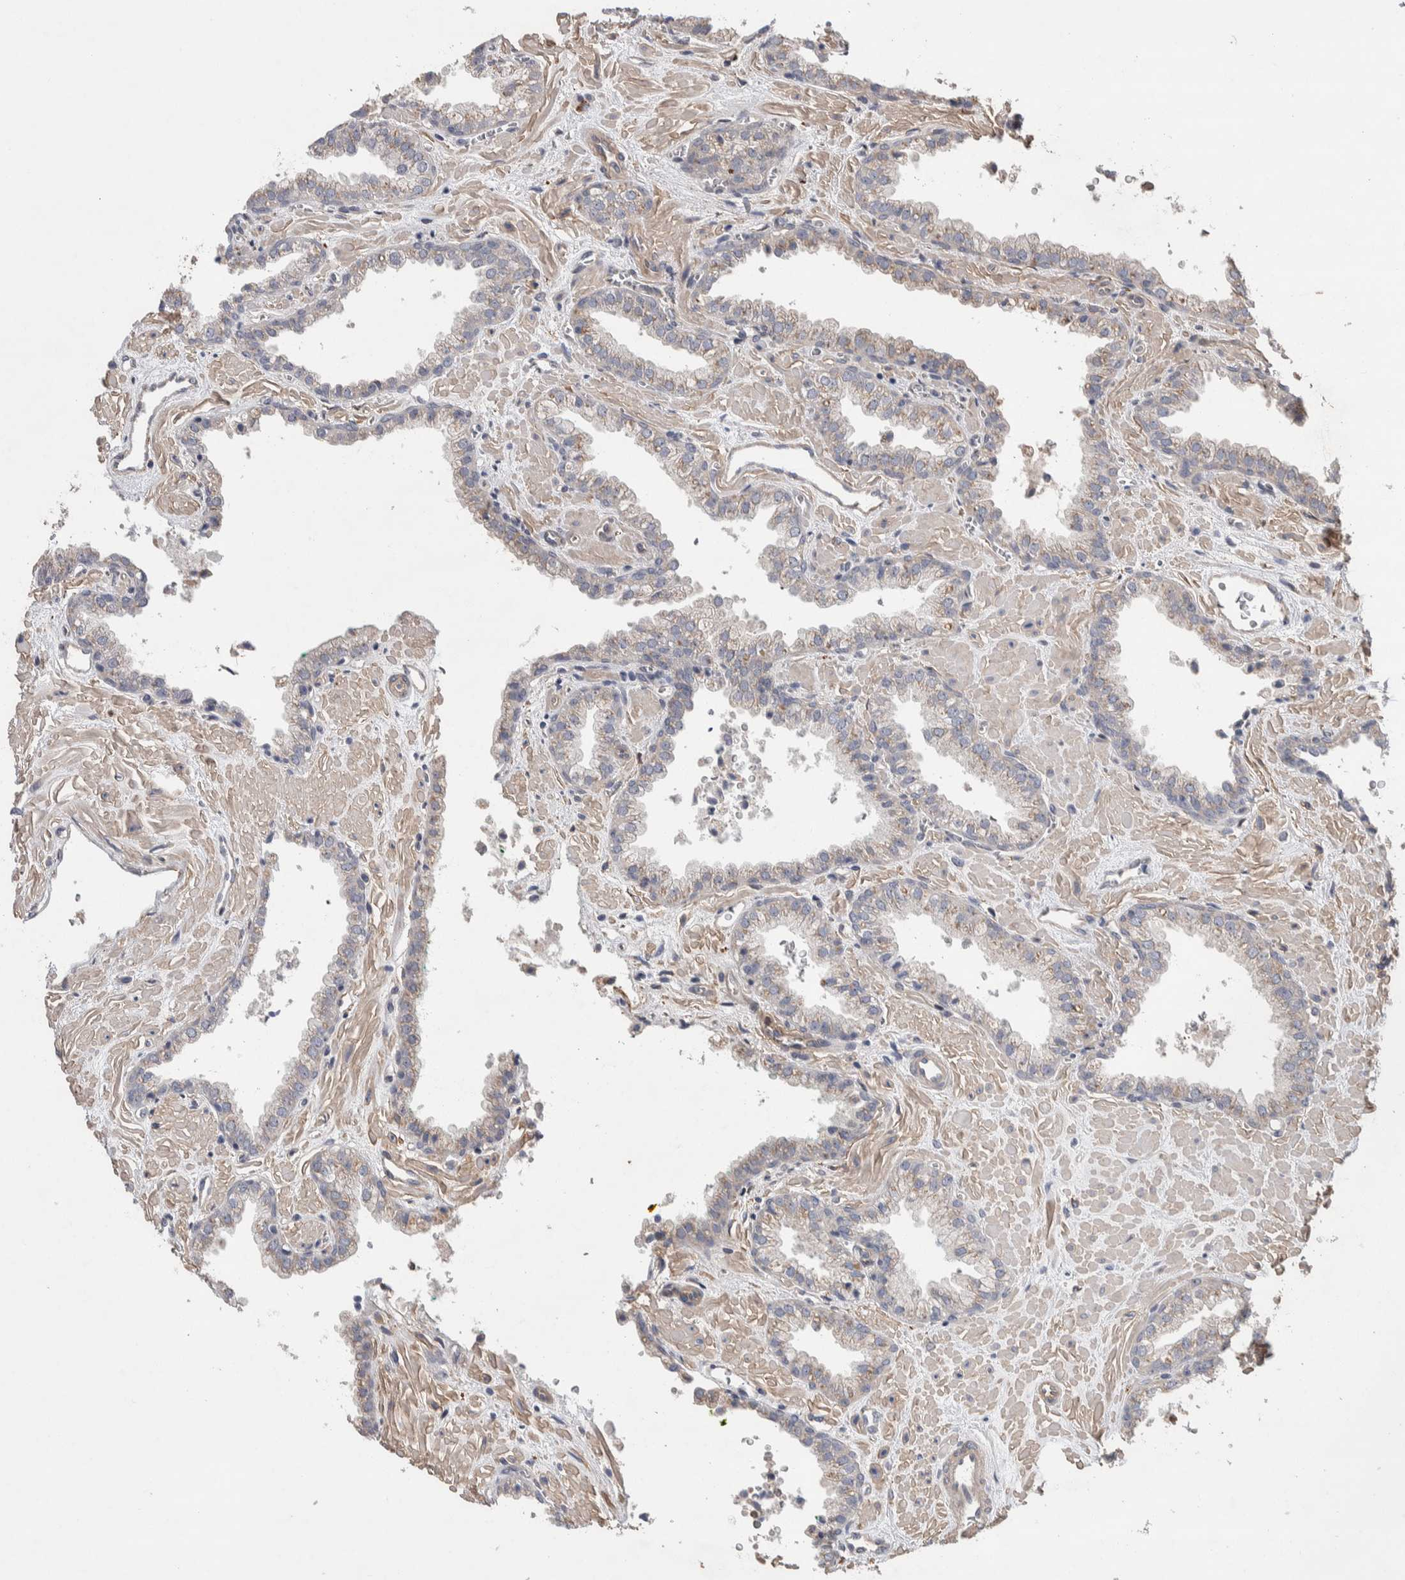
{"staining": {"intensity": "weak", "quantity": "<25%", "location": "cytoplasmic/membranous"}, "tissue": "prostate cancer", "cell_type": "Tumor cells", "image_type": "cancer", "snomed": [{"axis": "morphology", "description": "Adenocarcinoma, Low grade"}, {"axis": "topography", "description": "Prostate"}], "caption": "This histopathology image is of prostate cancer (adenocarcinoma (low-grade)) stained with IHC to label a protein in brown with the nuclei are counter-stained blue. There is no positivity in tumor cells. (DAB (3,3'-diaminobenzidine) IHC with hematoxylin counter stain).", "gene": "GCNA", "patient": {"sex": "male", "age": 71}}